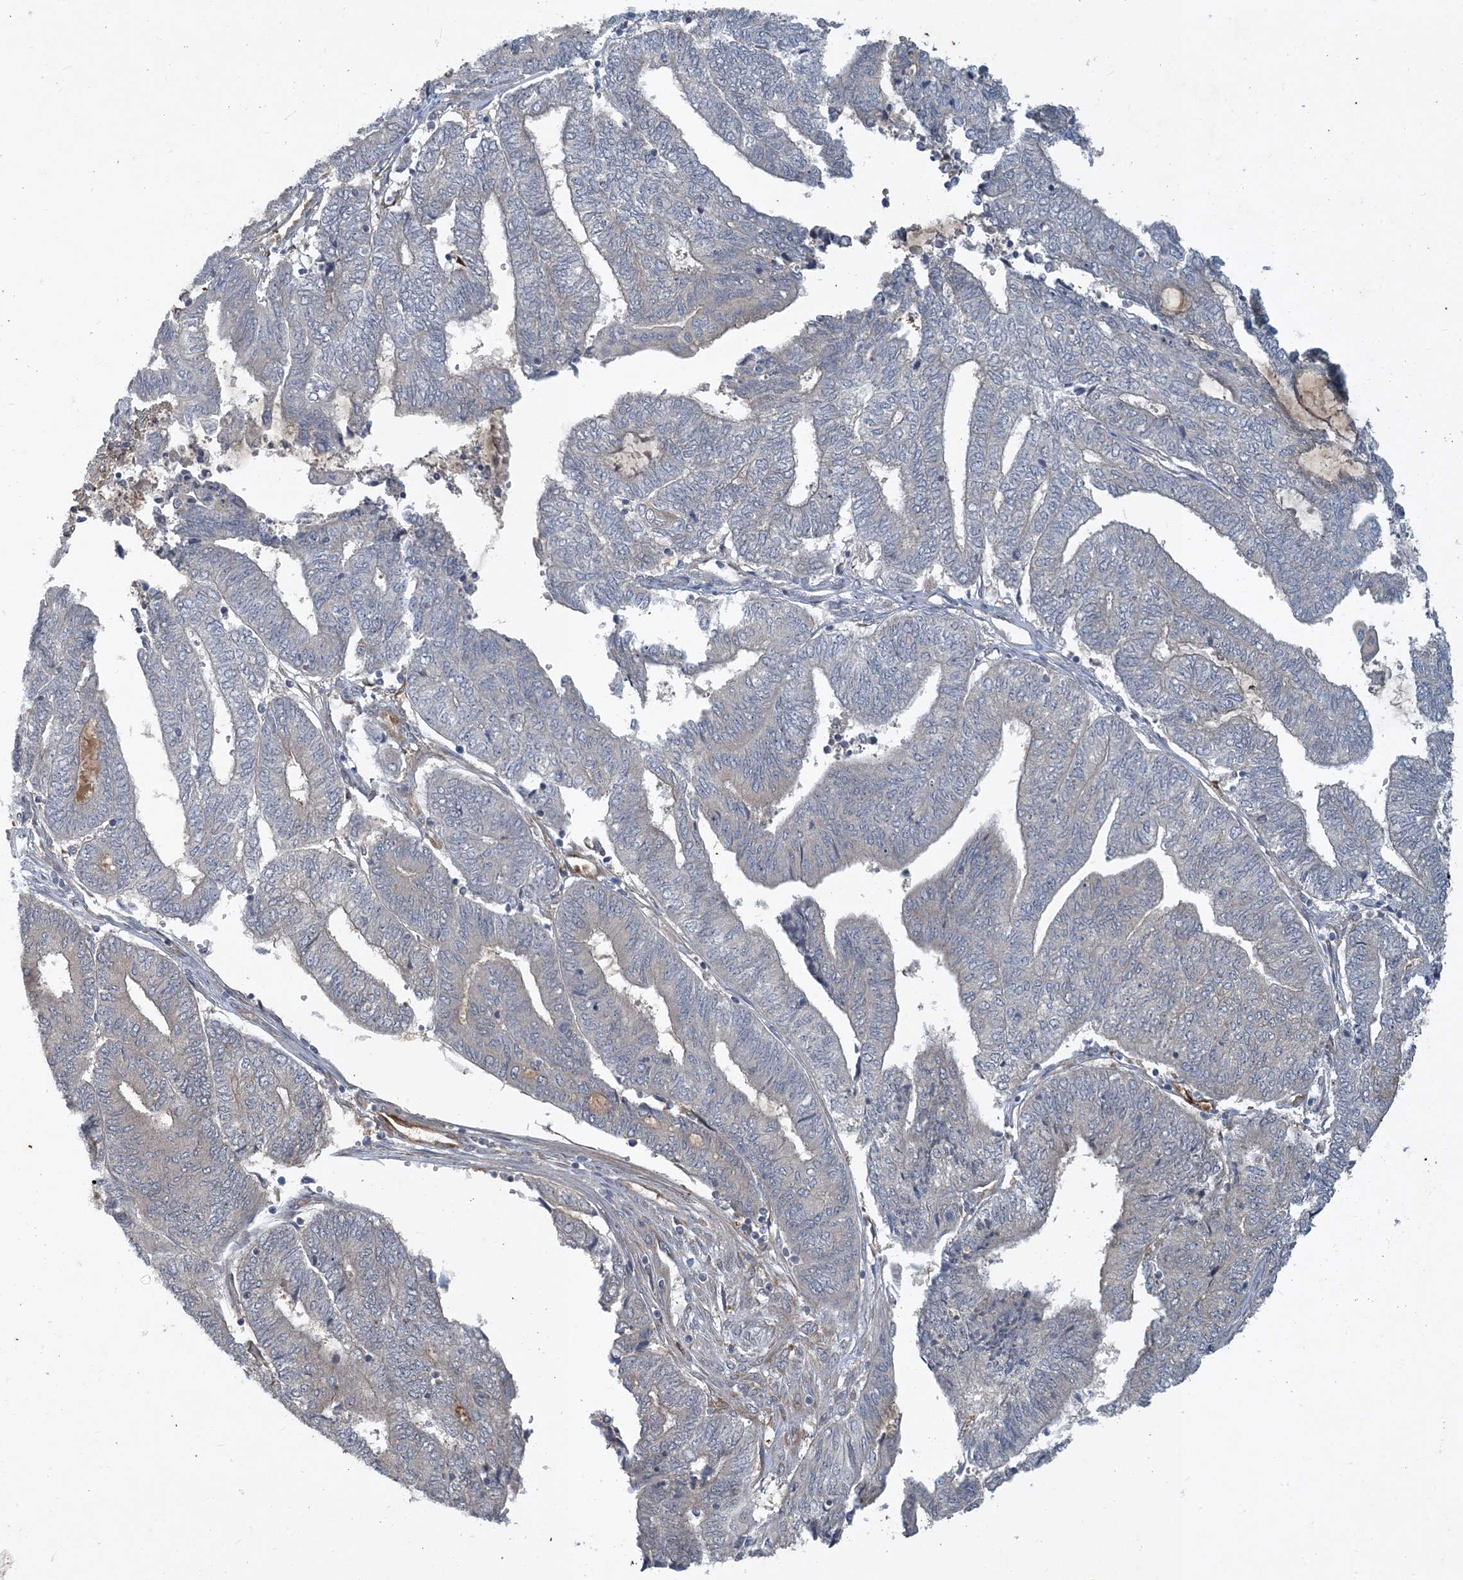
{"staining": {"intensity": "negative", "quantity": "none", "location": "none"}, "tissue": "endometrial cancer", "cell_type": "Tumor cells", "image_type": "cancer", "snomed": [{"axis": "morphology", "description": "Adenocarcinoma, NOS"}, {"axis": "topography", "description": "Uterus"}, {"axis": "topography", "description": "Endometrium"}], "caption": "IHC micrograph of endometrial cancer (adenocarcinoma) stained for a protein (brown), which demonstrates no expression in tumor cells. Brightfield microscopy of immunohistochemistry stained with DAB (brown) and hematoxylin (blue), captured at high magnification.", "gene": "CDS1", "patient": {"sex": "female", "age": 70}}